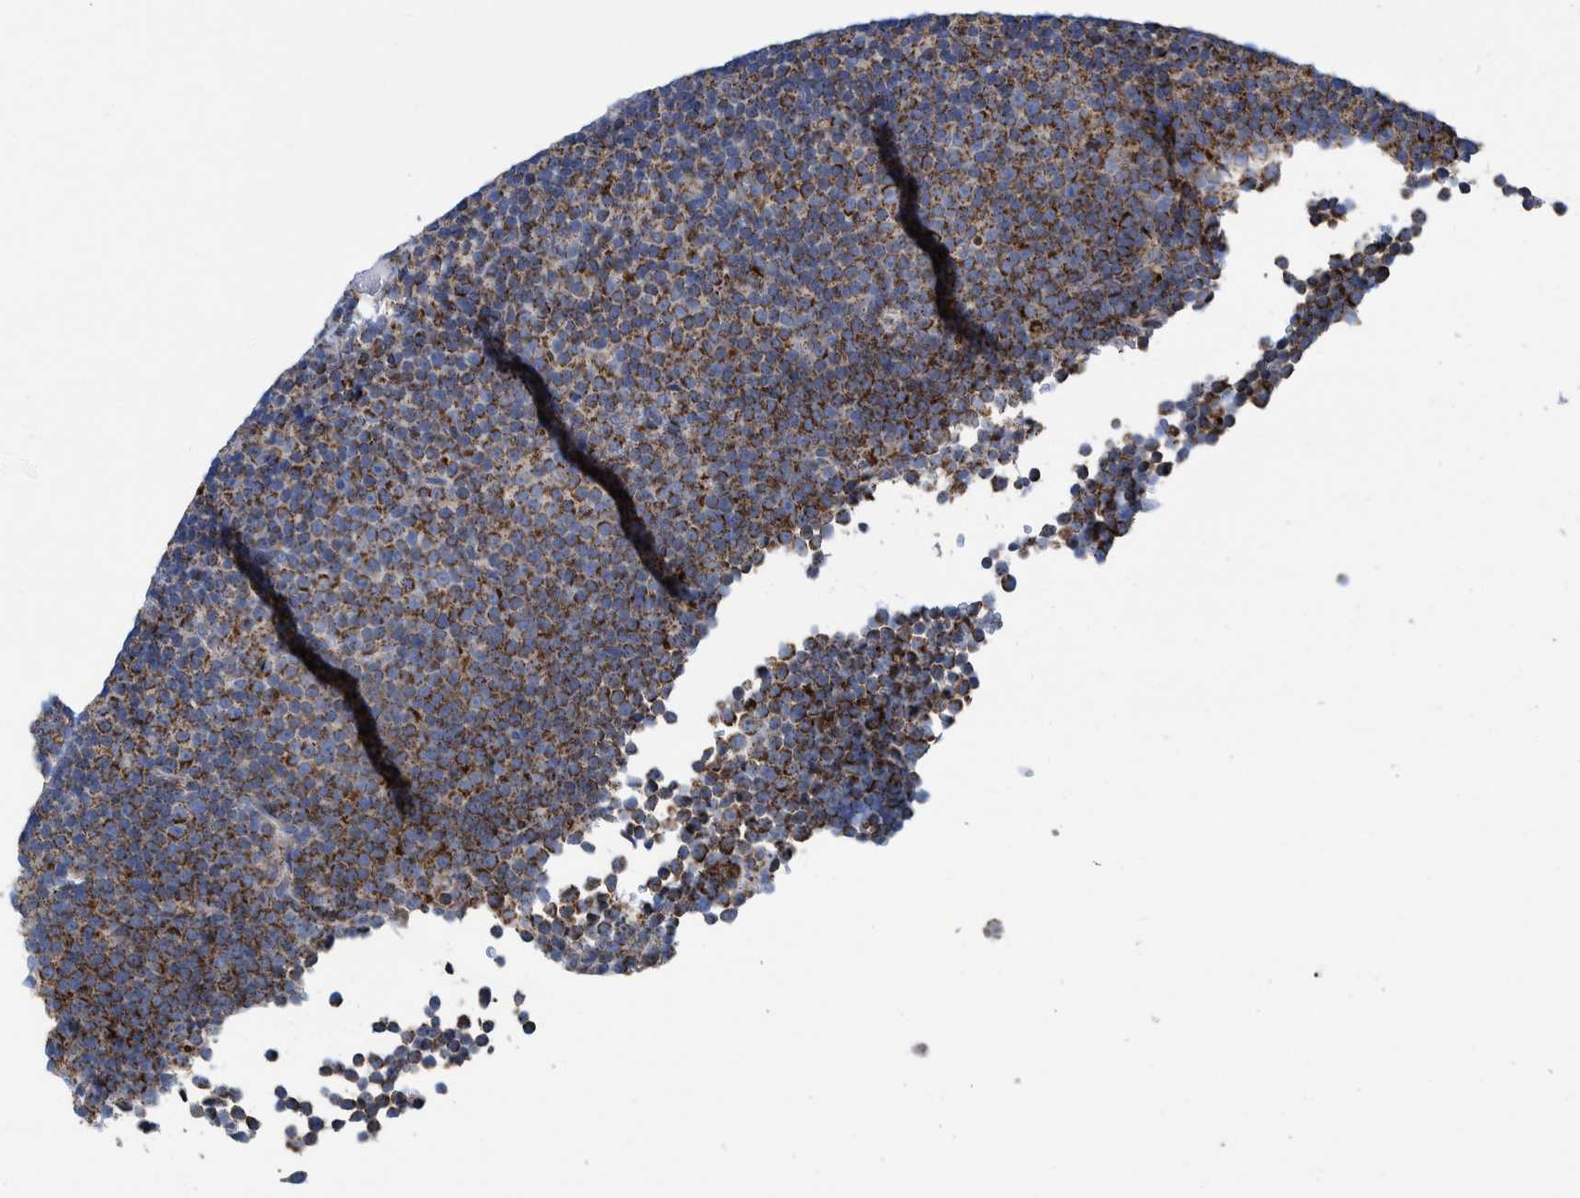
{"staining": {"intensity": "strong", "quantity": "25%-75%", "location": "cytoplasmic/membranous"}, "tissue": "lymphoma", "cell_type": "Tumor cells", "image_type": "cancer", "snomed": [{"axis": "morphology", "description": "Malignant lymphoma, non-Hodgkin's type, Low grade"}, {"axis": "topography", "description": "Lymph node"}], "caption": "Human malignant lymphoma, non-Hodgkin's type (low-grade) stained with a protein marker exhibits strong staining in tumor cells.", "gene": "MRPS7", "patient": {"sex": "female", "age": 67}}